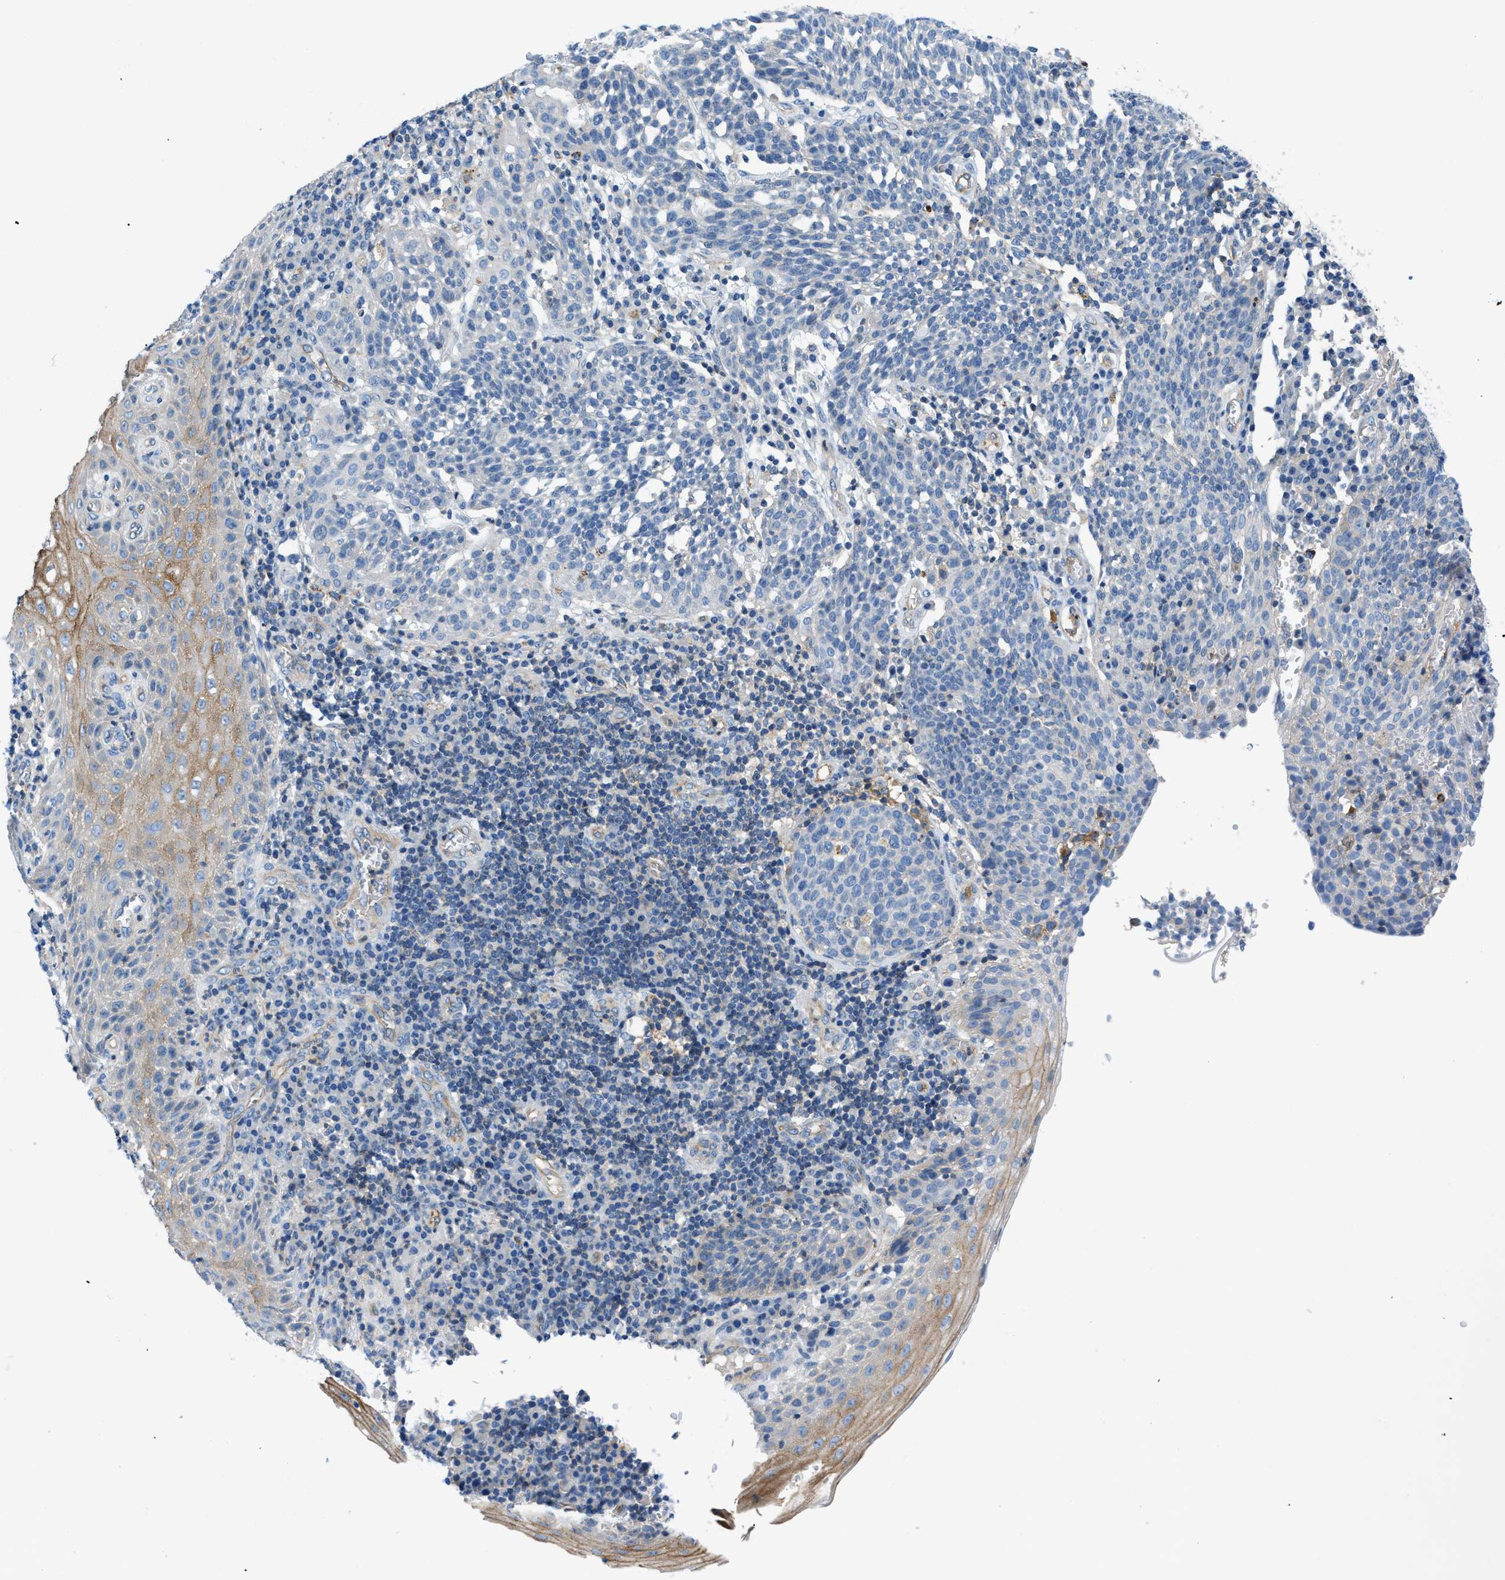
{"staining": {"intensity": "negative", "quantity": "none", "location": "none"}, "tissue": "cervical cancer", "cell_type": "Tumor cells", "image_type": "cancer", "snomed": [{"axis": "morphology", "description": "Squamous cell carcinoma, NOS"}, {"axis": "topography", "description": "Cervix"}], "caption": "DAB immunohistochemical staining of human cervical cancer reveals no significant positivity in tumor cells.", "gene": "ORAI1", "patient": {"sex": "female", "age": 34}}